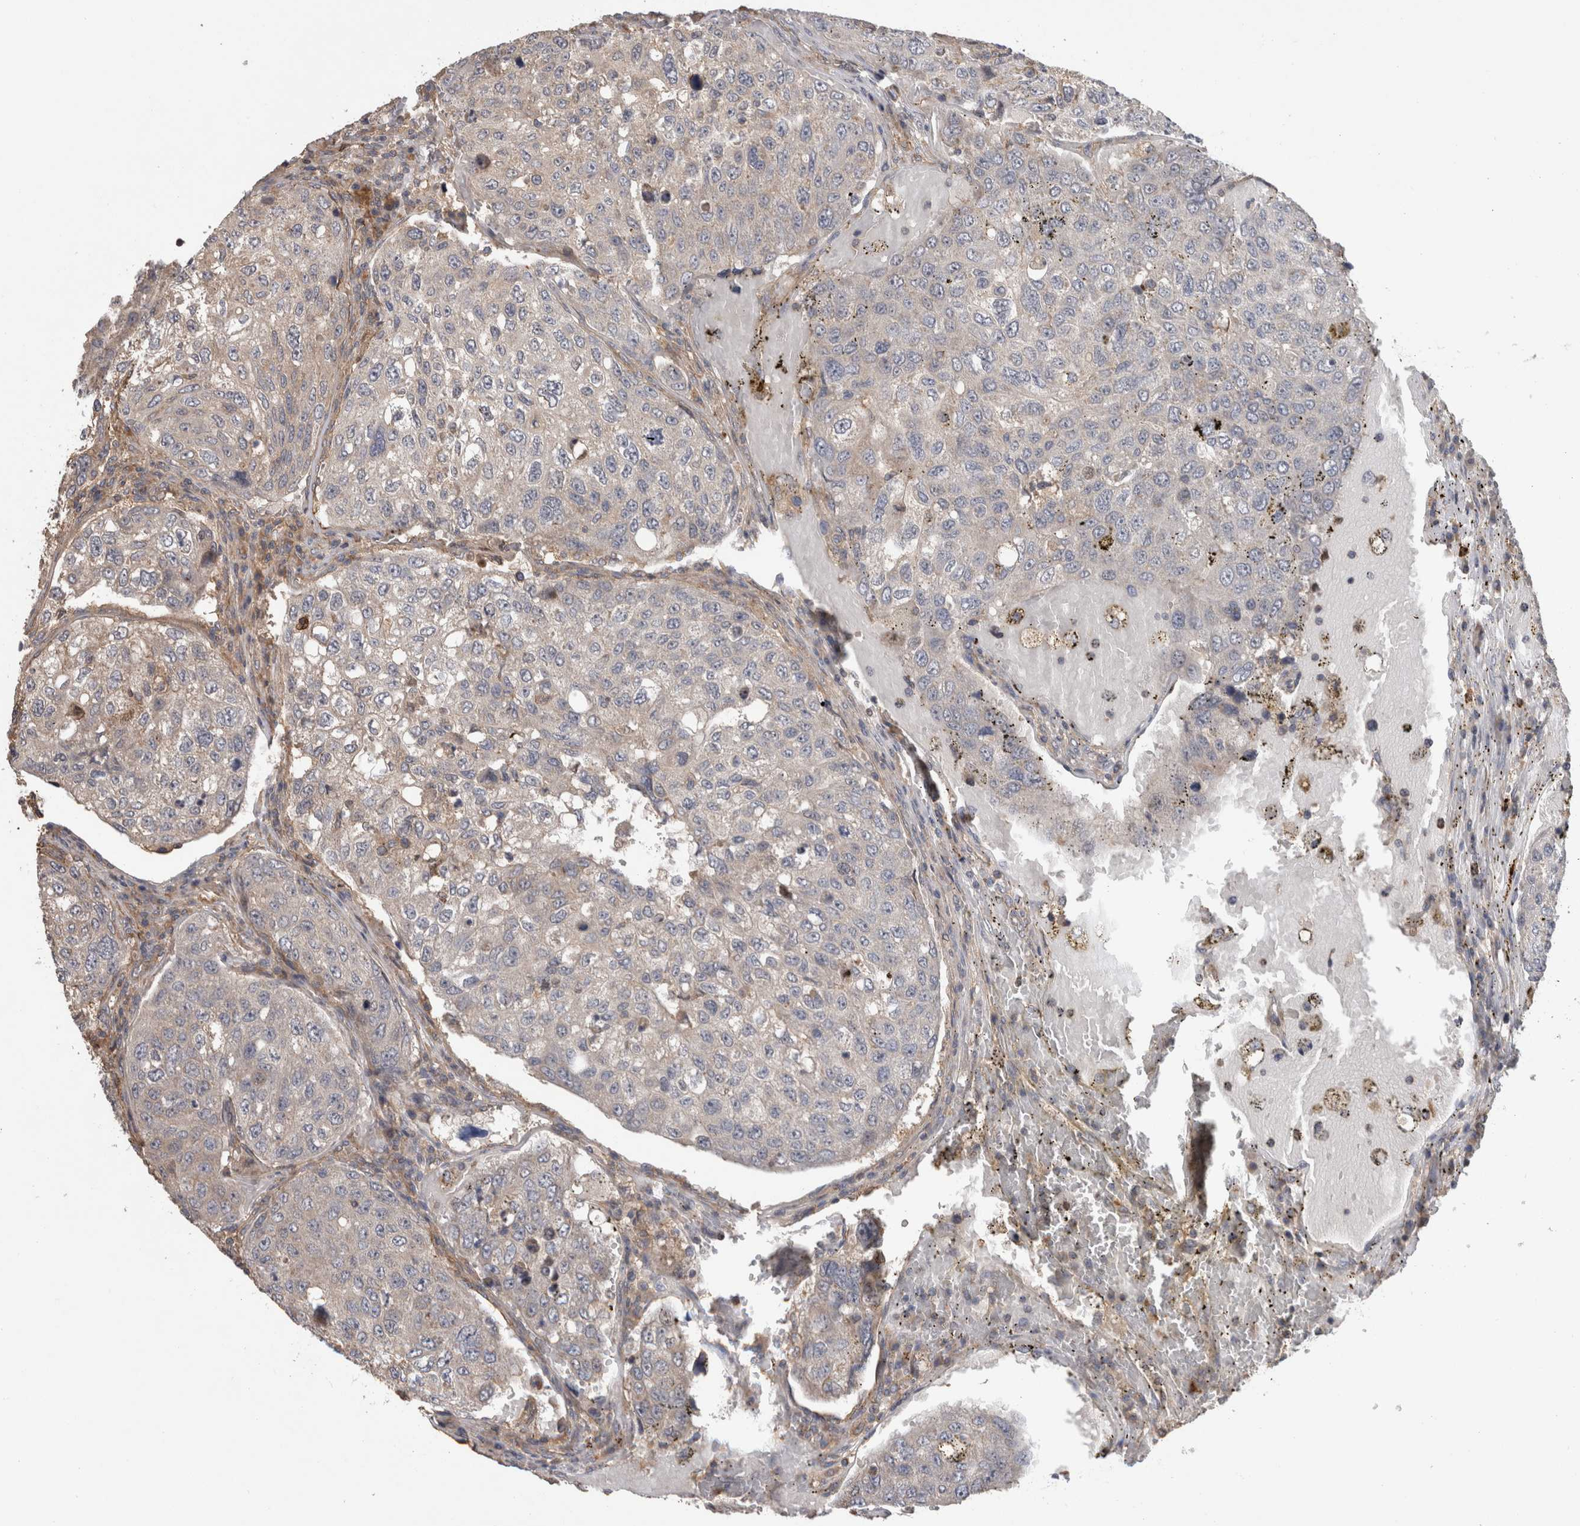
{"staining": {"intensity": "negative", "quantity": "none", "location": "none"}, "tissue": "urothelial cancer", "cell_type": "Tumor cells", "image_type": "cancer", "snomed": [{"axis": "morphology", "description": "Urothelial carcinoma, High grade"}, {"axis": "topography", "description": "Lymph node"}, {"axis": "topography", "description": "Urinary bladder"}], "caption": "This is an immunohistochemistry (IHC) photomicrograph of human urothelial carcinoma (high-grade). There is no staining in tumor cells.", "gene": "TARBP1", "patient": {"sex": "male", "age": 51}}